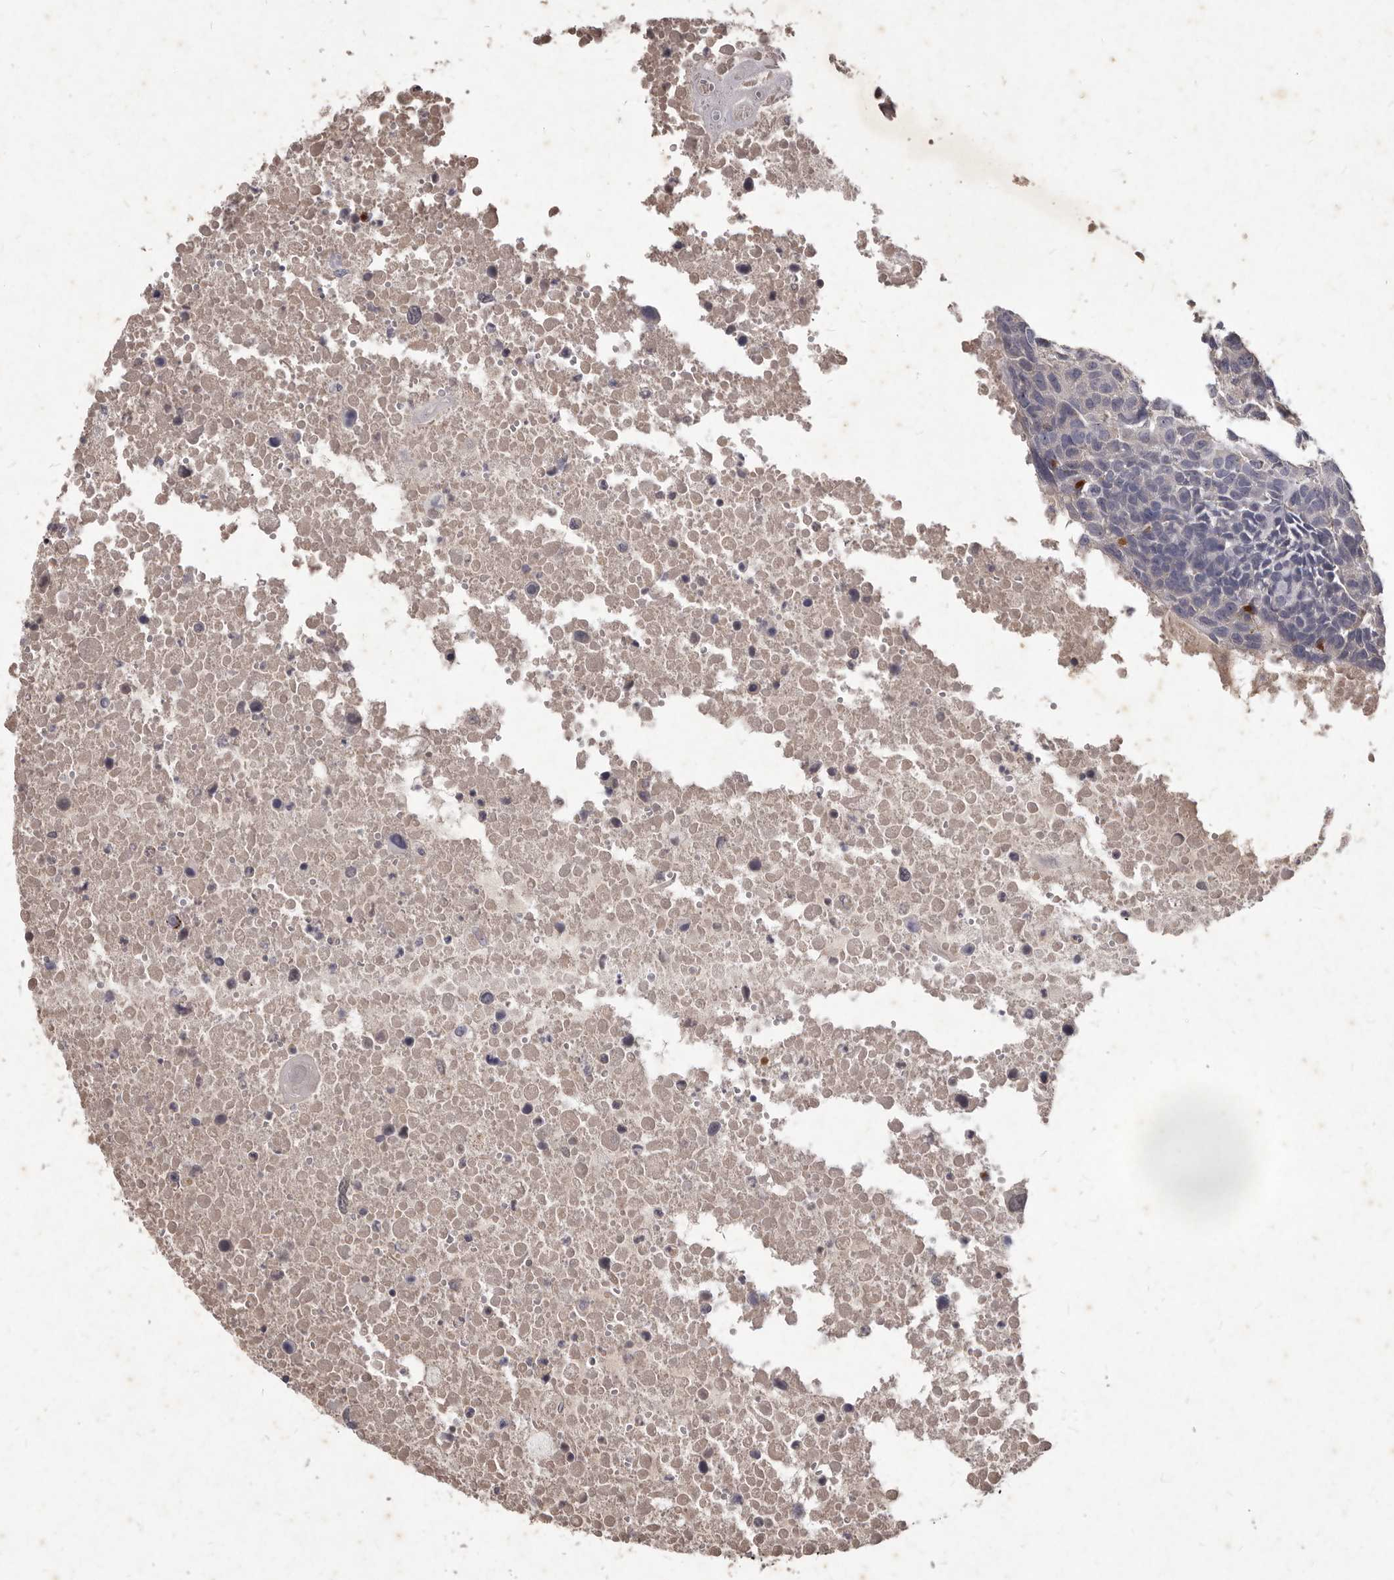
{"staining": {"intensity": "negative", "quantity": "none", "location": "none"}, "tissue": "head and neck cancer", "cell_type": "Tumor cells", "image_type": "cancer", "snomed": [{"axis": "morphology", "description": "Squamous cell carcinoma, NOS"}, {"axis": "topography", "description": "Head-Neck"}], "caption": "Tumor cells show no significant protein expression in squamous cell carcinoma (head and neck). The staining was performed using DAB to visualize the protein expression in brown, while the nuclei were stained in blue with hematoxylin (Magnification: 20x).", "gene": "GPRC5C", "patient": {"sex": "male", "age": 66}}